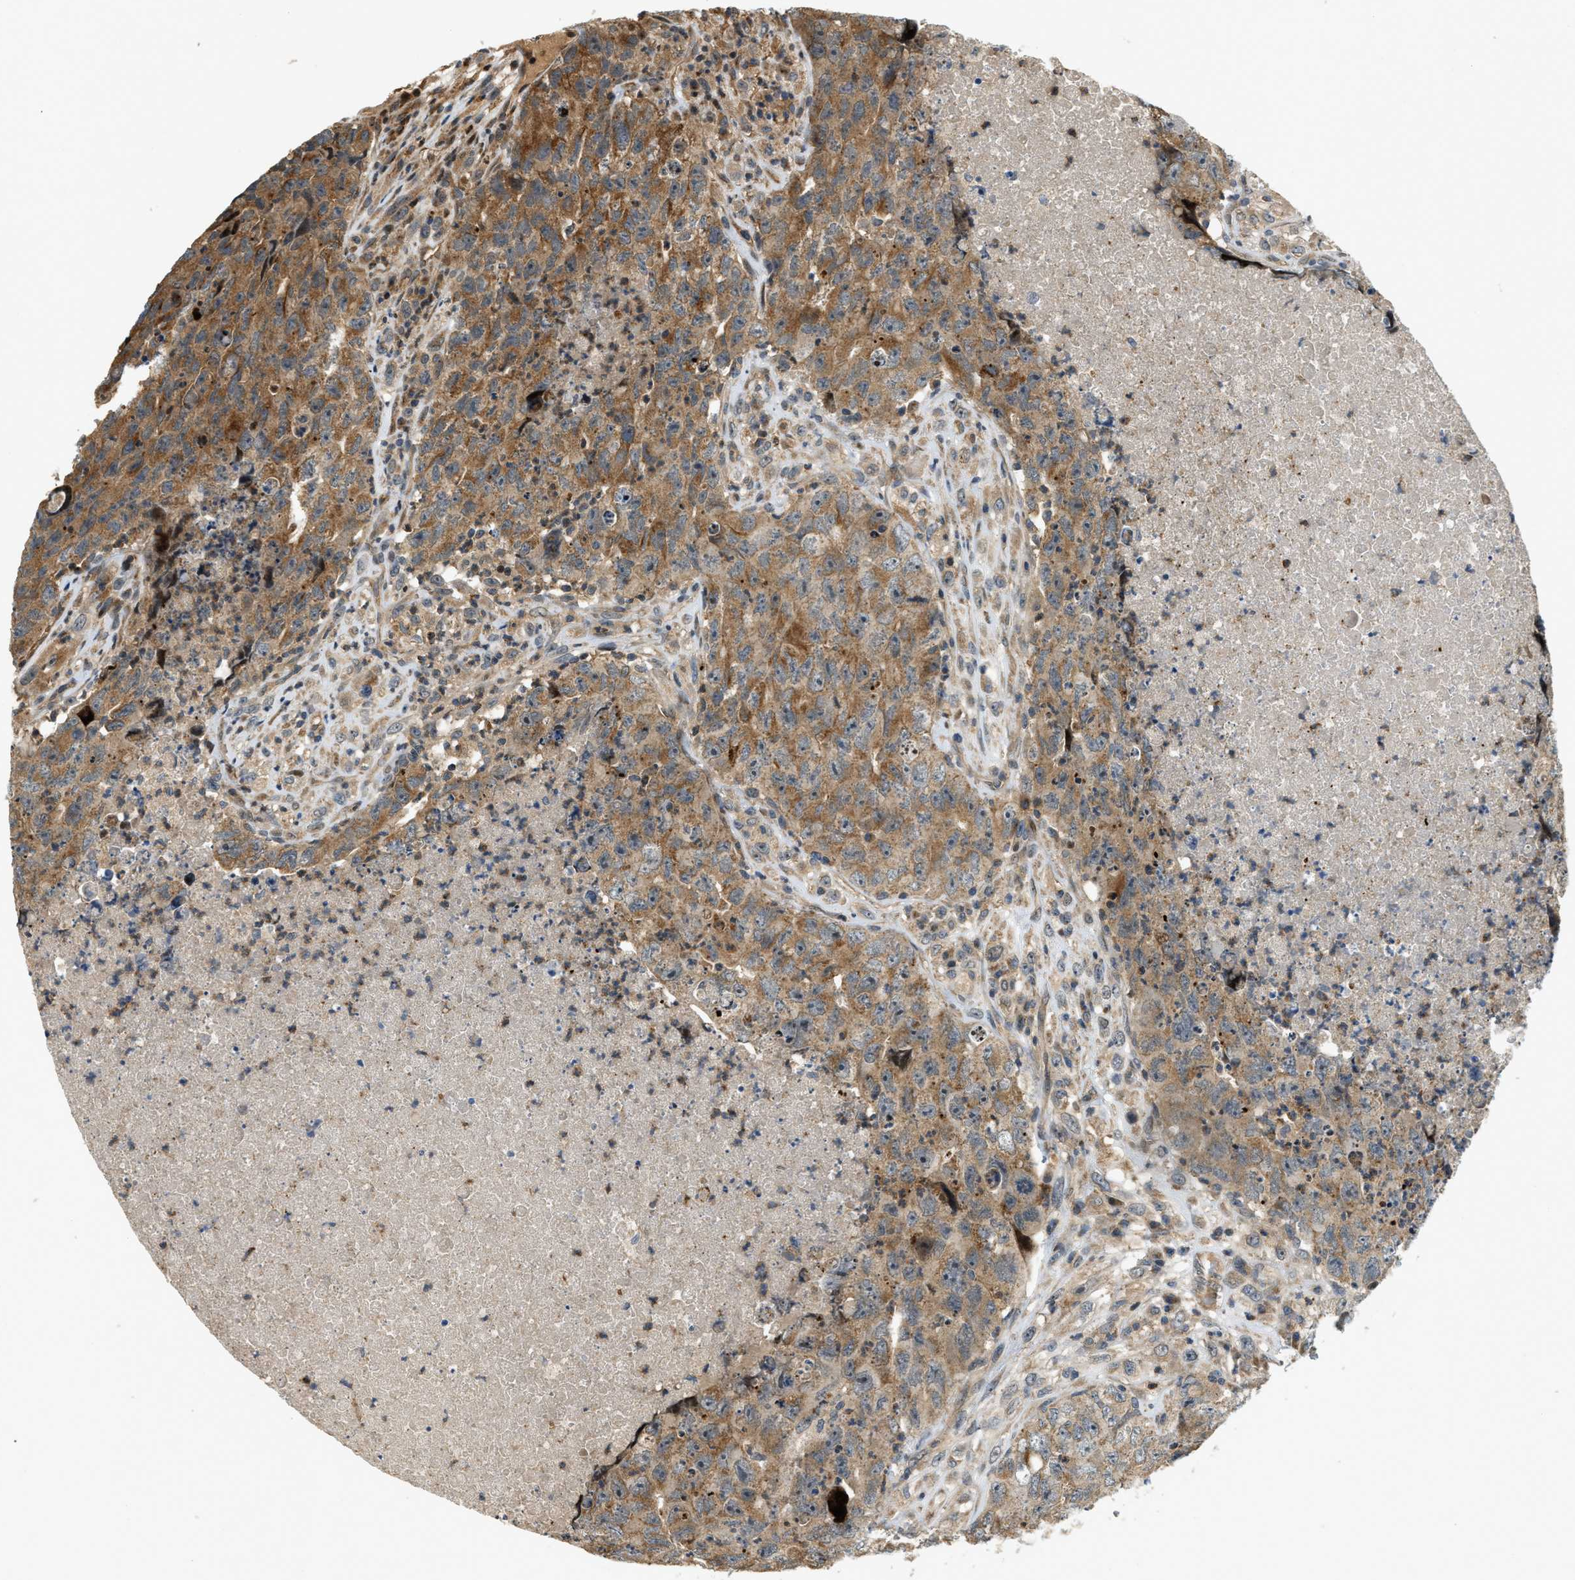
{"staining": {"intensity": "moderate", "quantity": ">75%", "location": "cytoplasmic/membranous"}, "tissue": "testis cancer", "cell_type": "Tumor cells", "image_type": "cancer", "snomed": [{"axis": "morphology", "description": "Carcinoma, Embryonal, NOS"}, {"axis": "topography", "description": "Testis"}], "caption": "Tumor cells exhibit medium levels of moderate cytoplasmic/membranous expression in about >75% of cells in human testis cancer. (brown staining indicates protein expression, while blue staining denotes nuclei).", "gene": "TRAPPC14", "patient": {"sex": "male", "age": 32}}